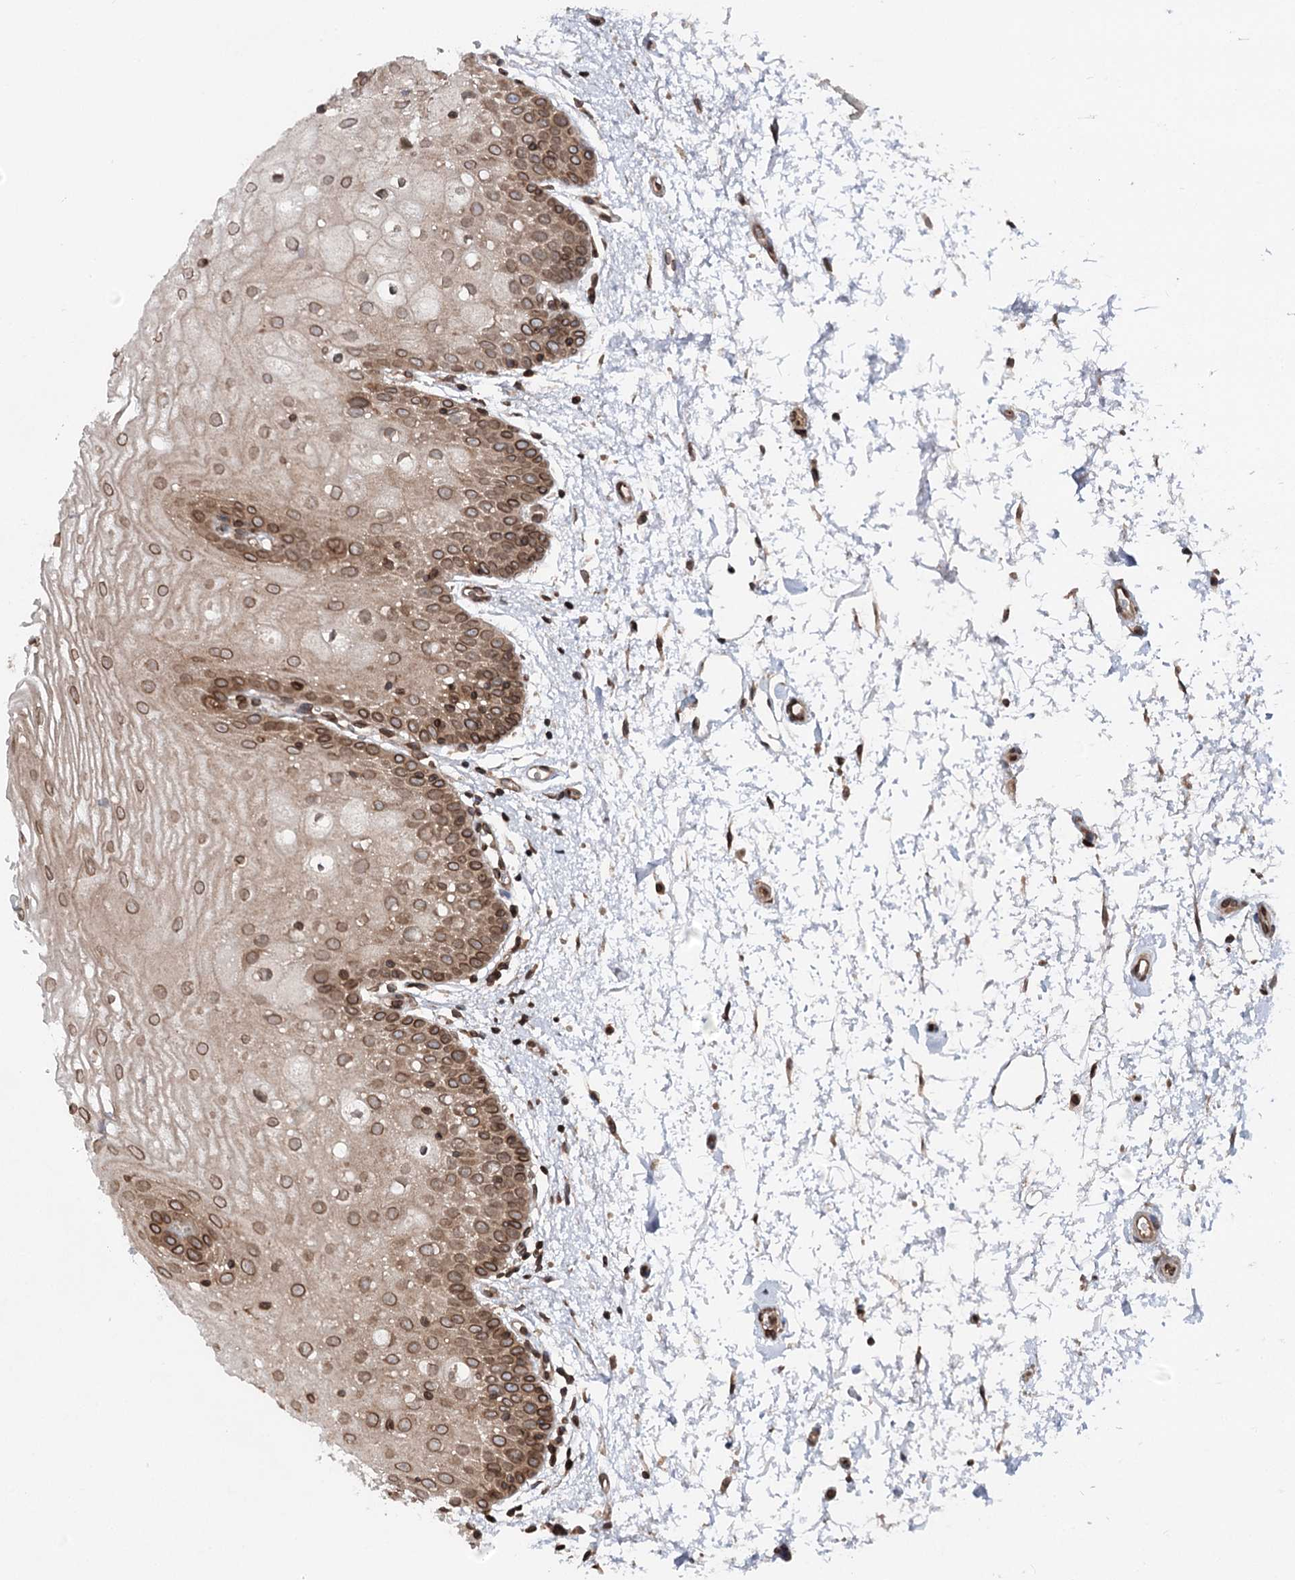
{"staining": {"intensity": "moderate", "quantity": "25%-75%", "location": "cytoplasmic/membranous,nuclear"}, "tissue": "oral mucosa", "cell_type": "Squamous epithelial cells", "image_type": "normal", "snomed": [{"axis": "morphology", "description": "Normal tissue, NOS"}, {"axis": "topography", "description": "Oral tissue"}, {"axis": "topography", "description": "Tounge, NOS"}], "caption": "A medium amount of moderate cytoplasmic/membranous,nuclear staining is present in approximately 25%-75% of squamous epithelial cells in normal oral mucosa. The protein of interest is stained brown, and the nuclei are stained in blue (DAB IHC with brightfield microscopy, high magnification).", "gene": "FGFR1OP2", "patient": {"sex": "female", "age": 73}}